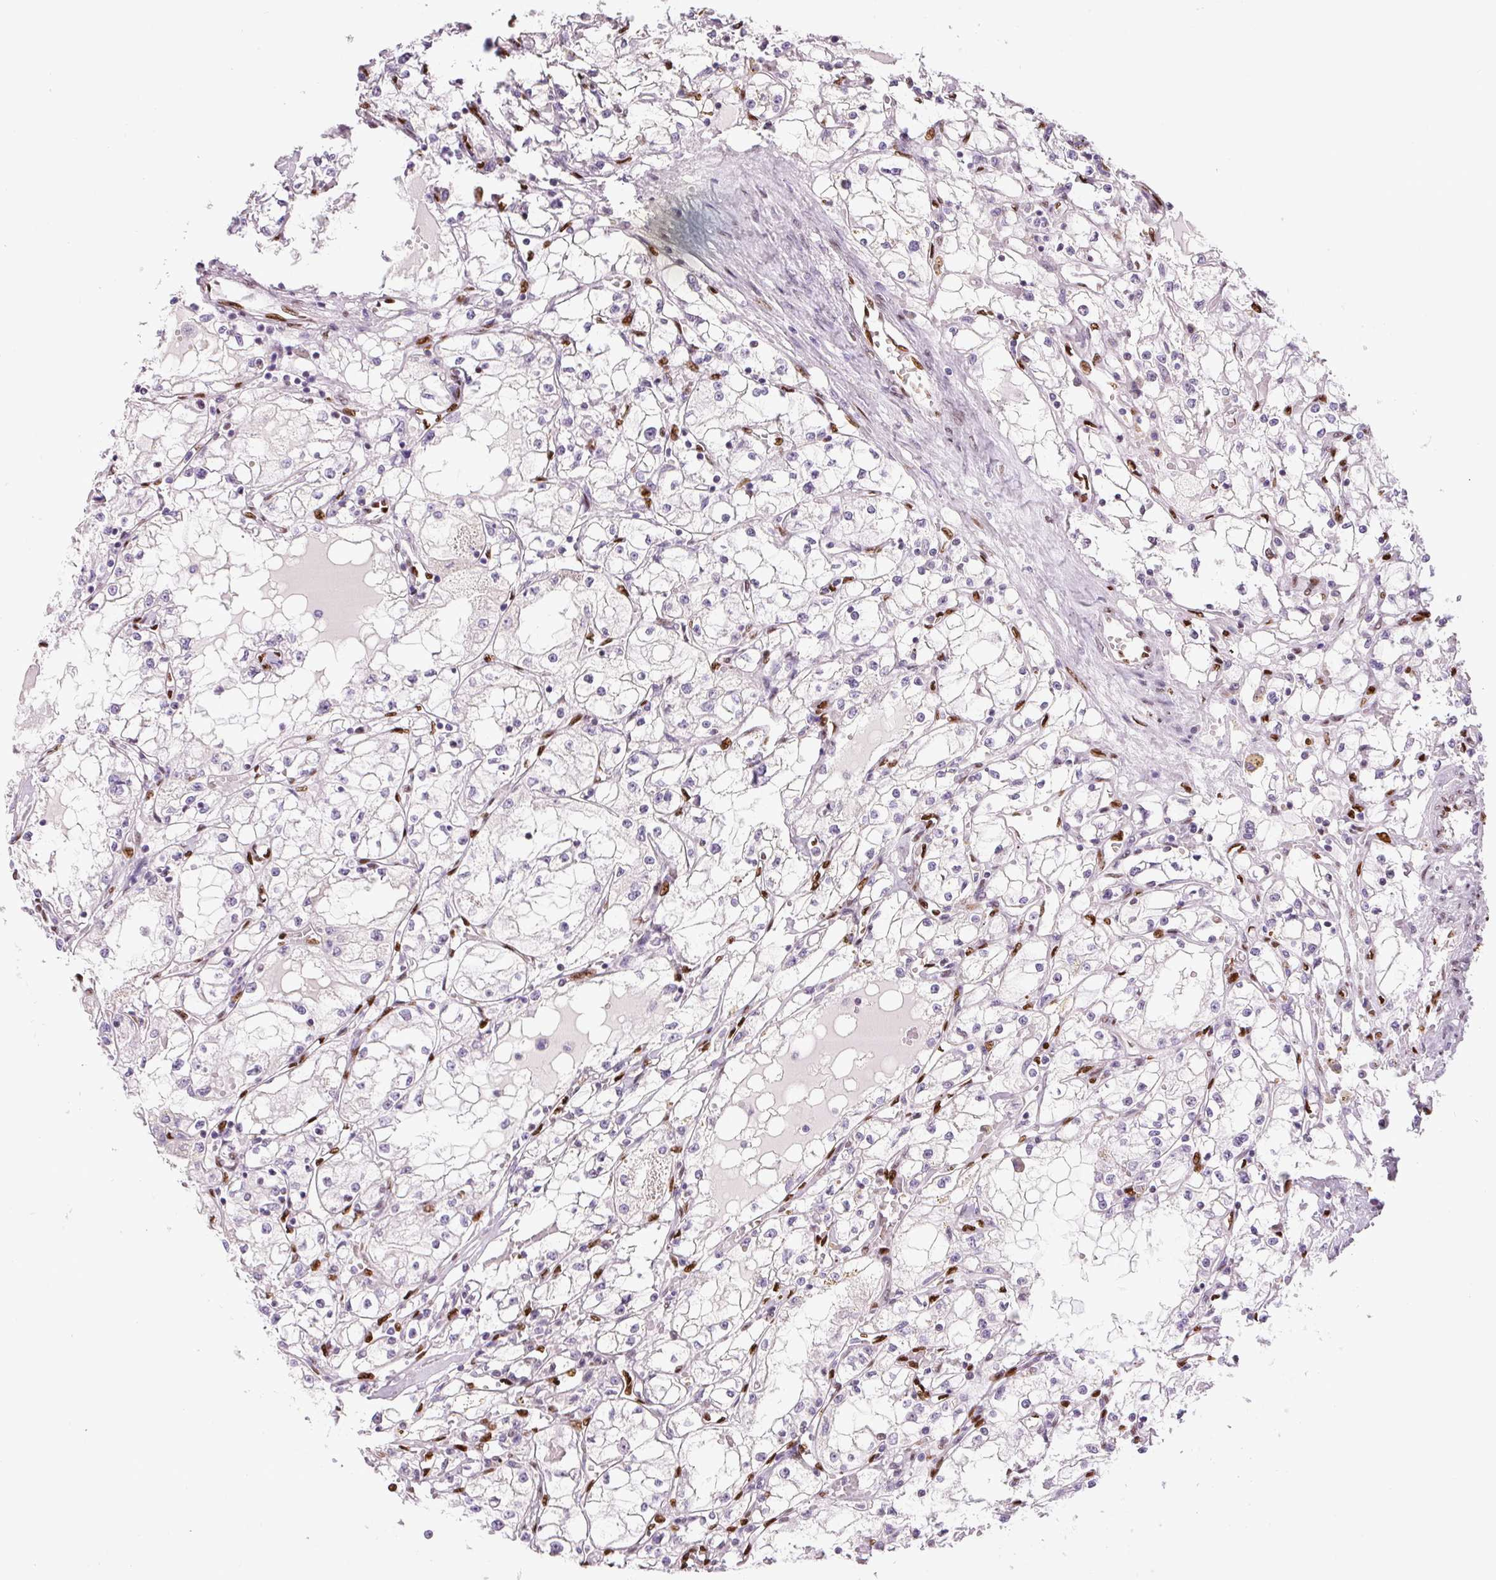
{"staining": {"intensity": "negative", "quantity": "none", "location": "none"}, "tissue": "renal cancer", "cell_type": "Tumor cells", "image_type": "cancer", "snomed": [{"axis": "morphology", "description": "Adenocarcinoma, NOS"}, {"axis": "topography", "description": "Kidney"}], "caption": "Tumor cells show no significant staining in adenocarcinoma (renal).", "gene": "ZEB1", "patient": {"sex": "male", "age": 56}}